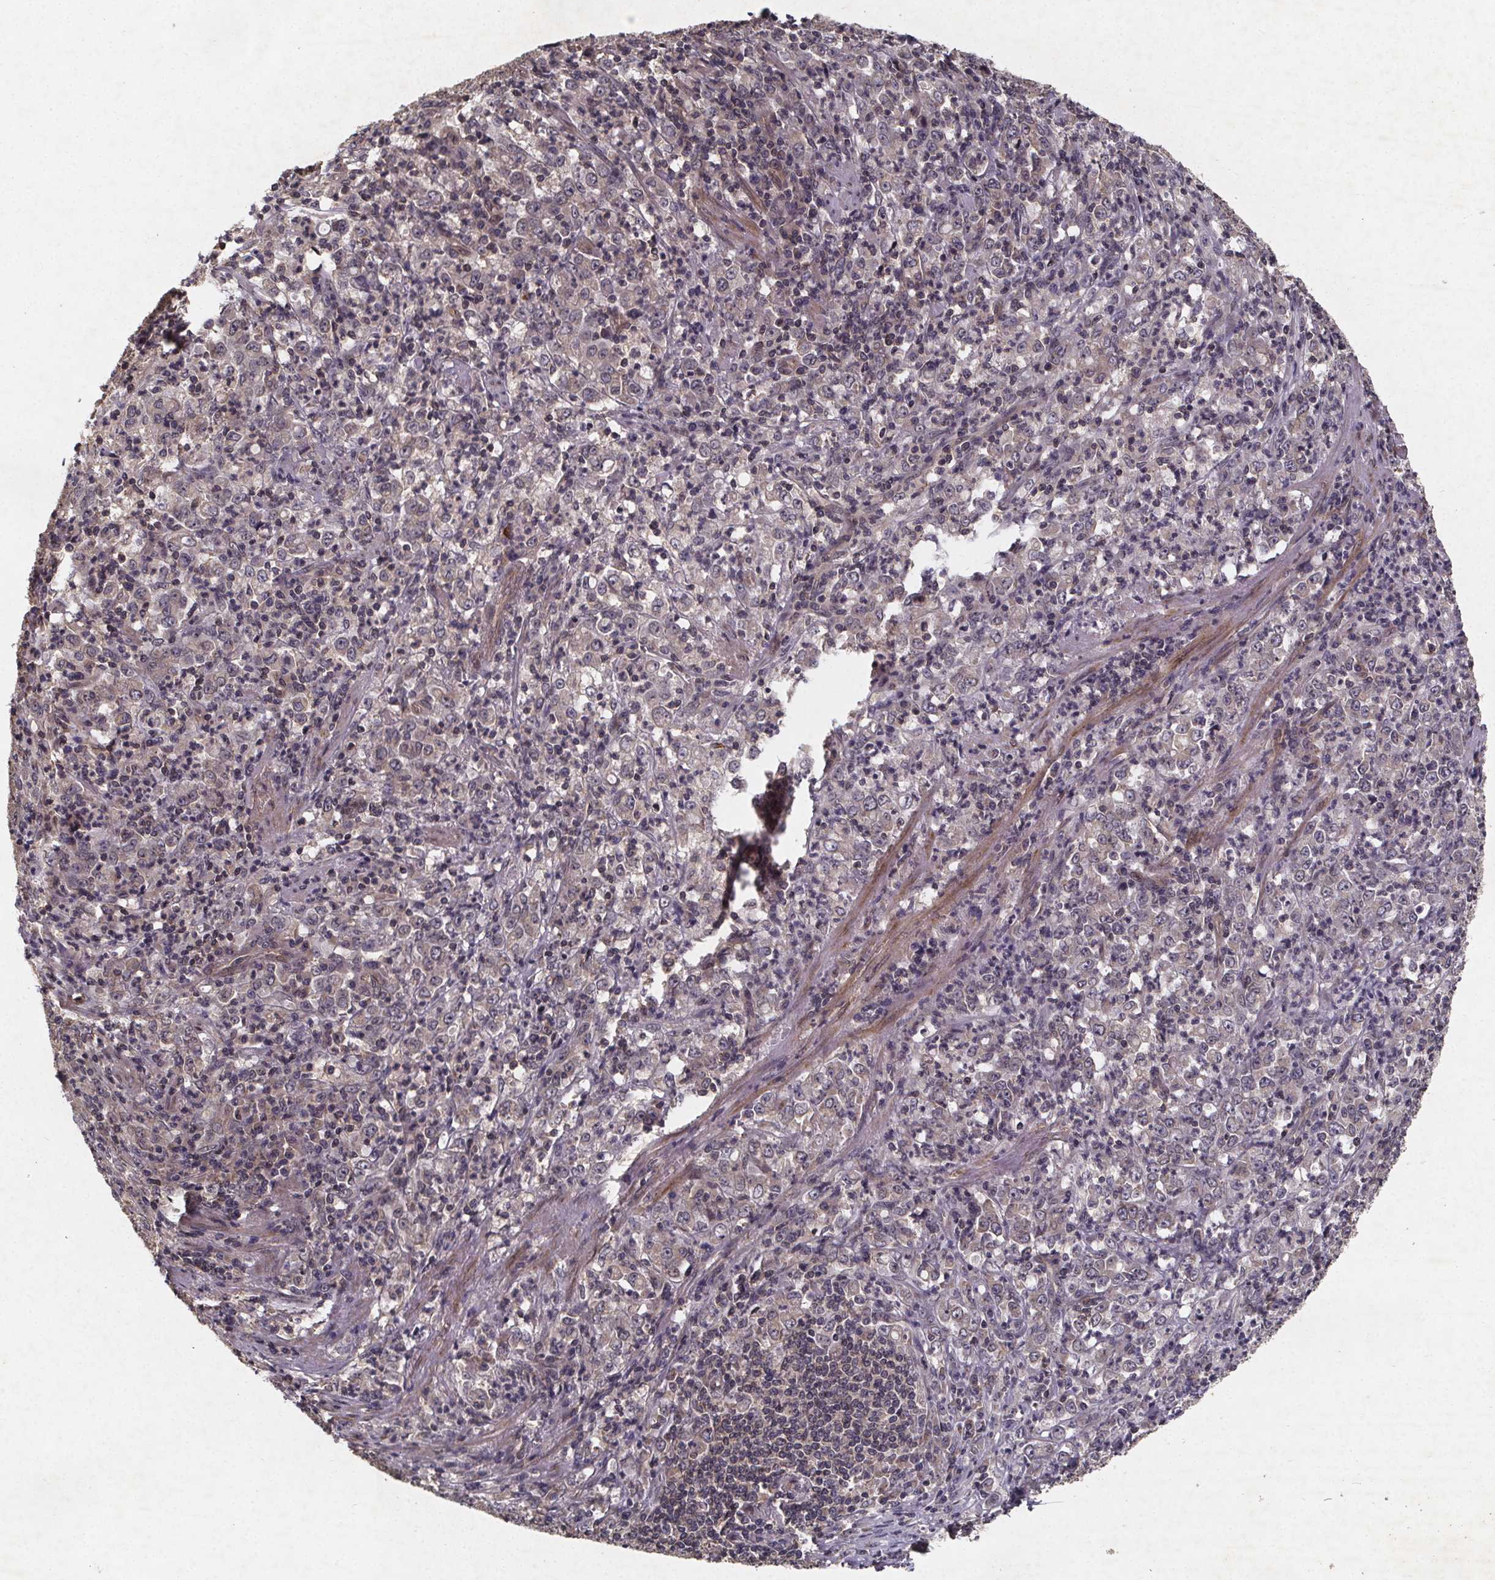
{"staining": {"intensity": "weak", "quantity": "<25%", "location": "cytoplasmic/membranous"}, "tissue": "stomach cancer", "cell_type": "Tumor cells", "image_type": "cancer", "snomed": [{"axis": "morphology", "description": "Adenocarcinoma, NOS"}, {"axis": "topography", "description": "Stomach, lower"}], "caption": "Tumor cells are negative for brown protein staining in adenocarcinoma (stomach). (Stains: DAB (3,3'-diaminobenzidine) immunohistochemistry (IHC) with hematoxylin counter stain, Microscopy: brightfield microscopy at high magnification).", "gene": "PIERCE2", "patient": {"sex": "female", "age": 71}}